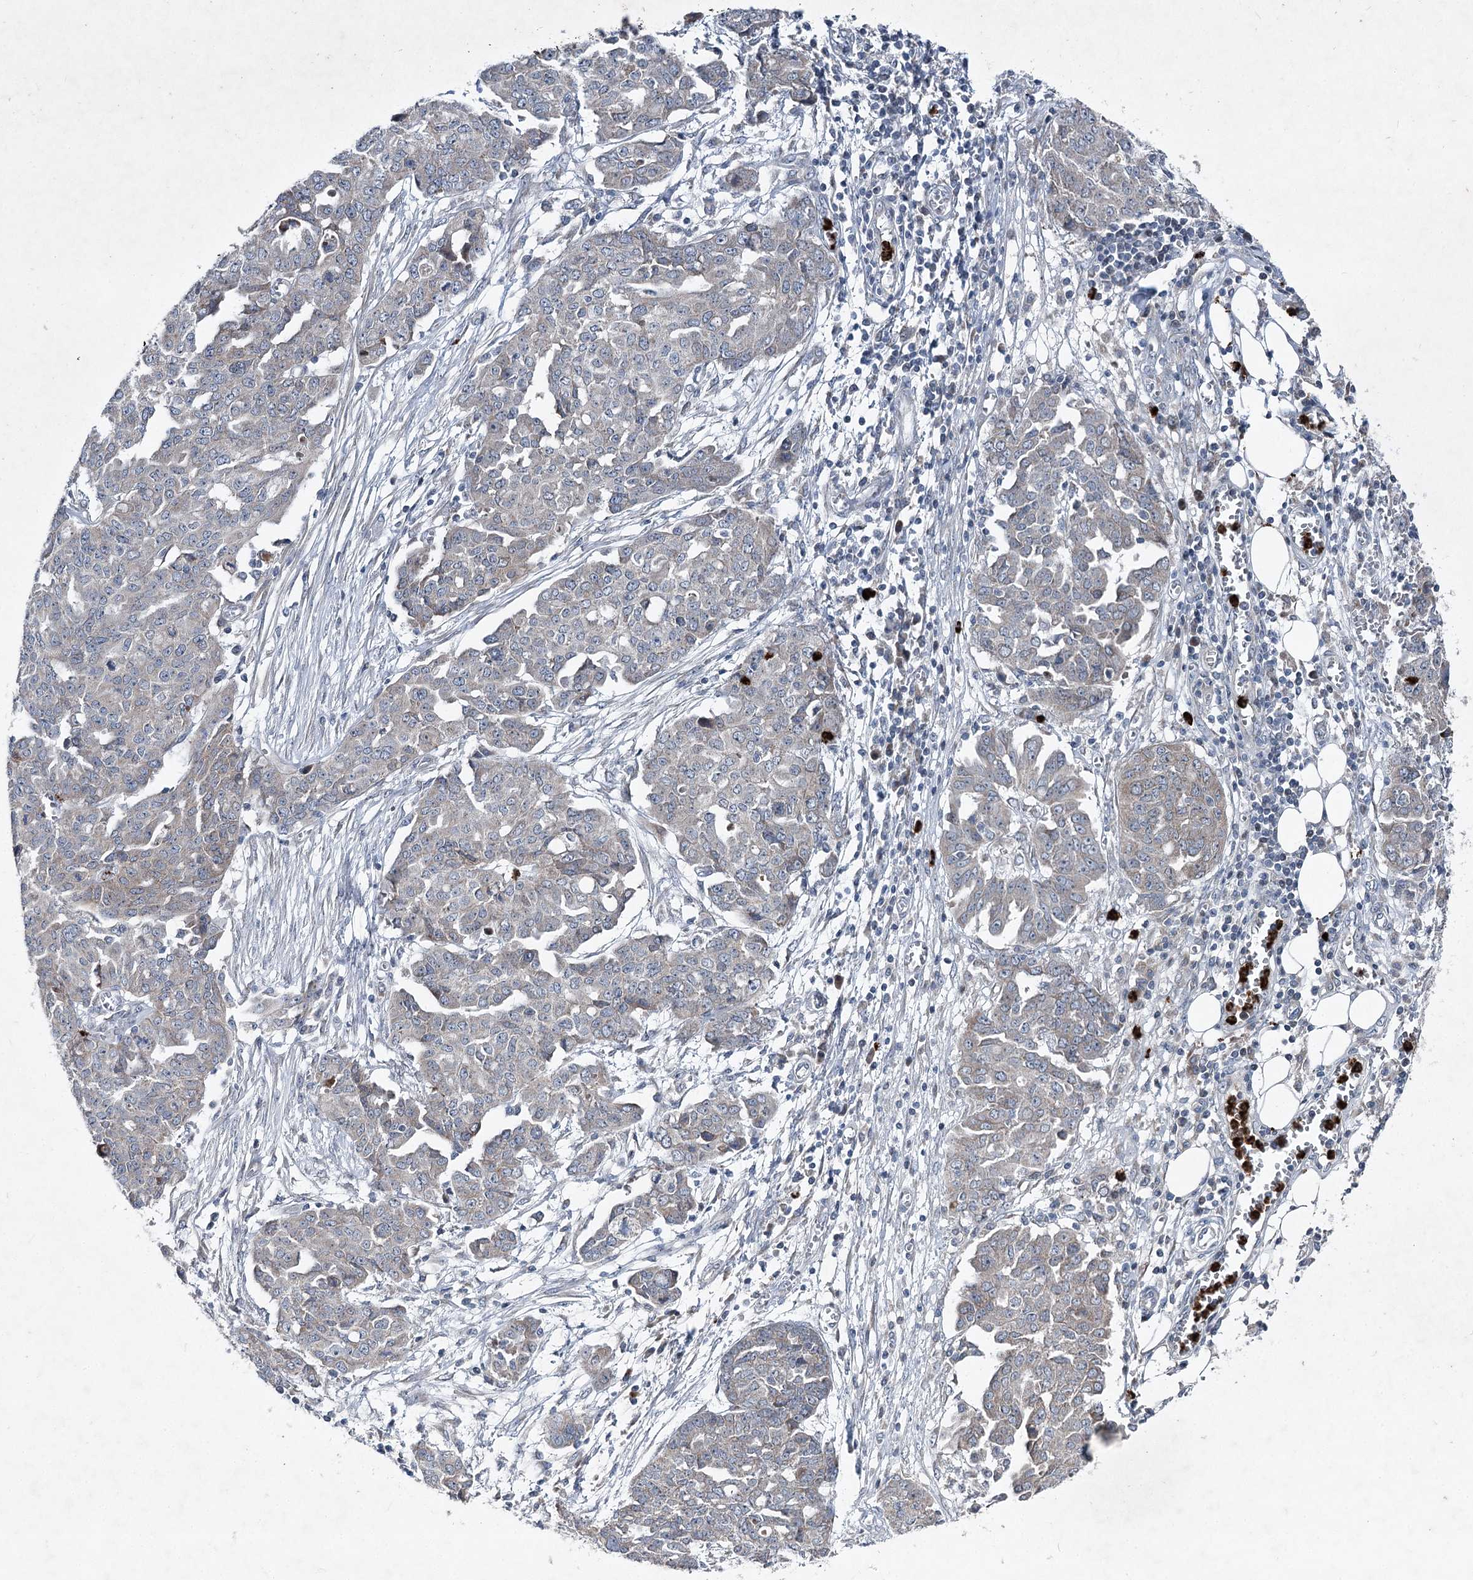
{"staining": {"intensity": "negative", "quantity": "none", "location": "none"}, "tissue": "ovarian cancer", "cell_type": "Tumor cells", "image_type": "cancer", "snomed": [{"axis": "morphology", "description": "Cystadenocarcinoma, serous, NOS"}, {"axis": "topography", "description": "Soft tissue"}, {"axis": "topography", "description": "Ovary"}], "caption": "High power microscopy histopathology image of an immunohistochemistry (IHC) micrograph of ovarian serous cystadenocarcinoma, revealing no significant staining in tumor cells.", "gene": "PLA2G12A", "patient": {"sex": "female", "age": 57}}